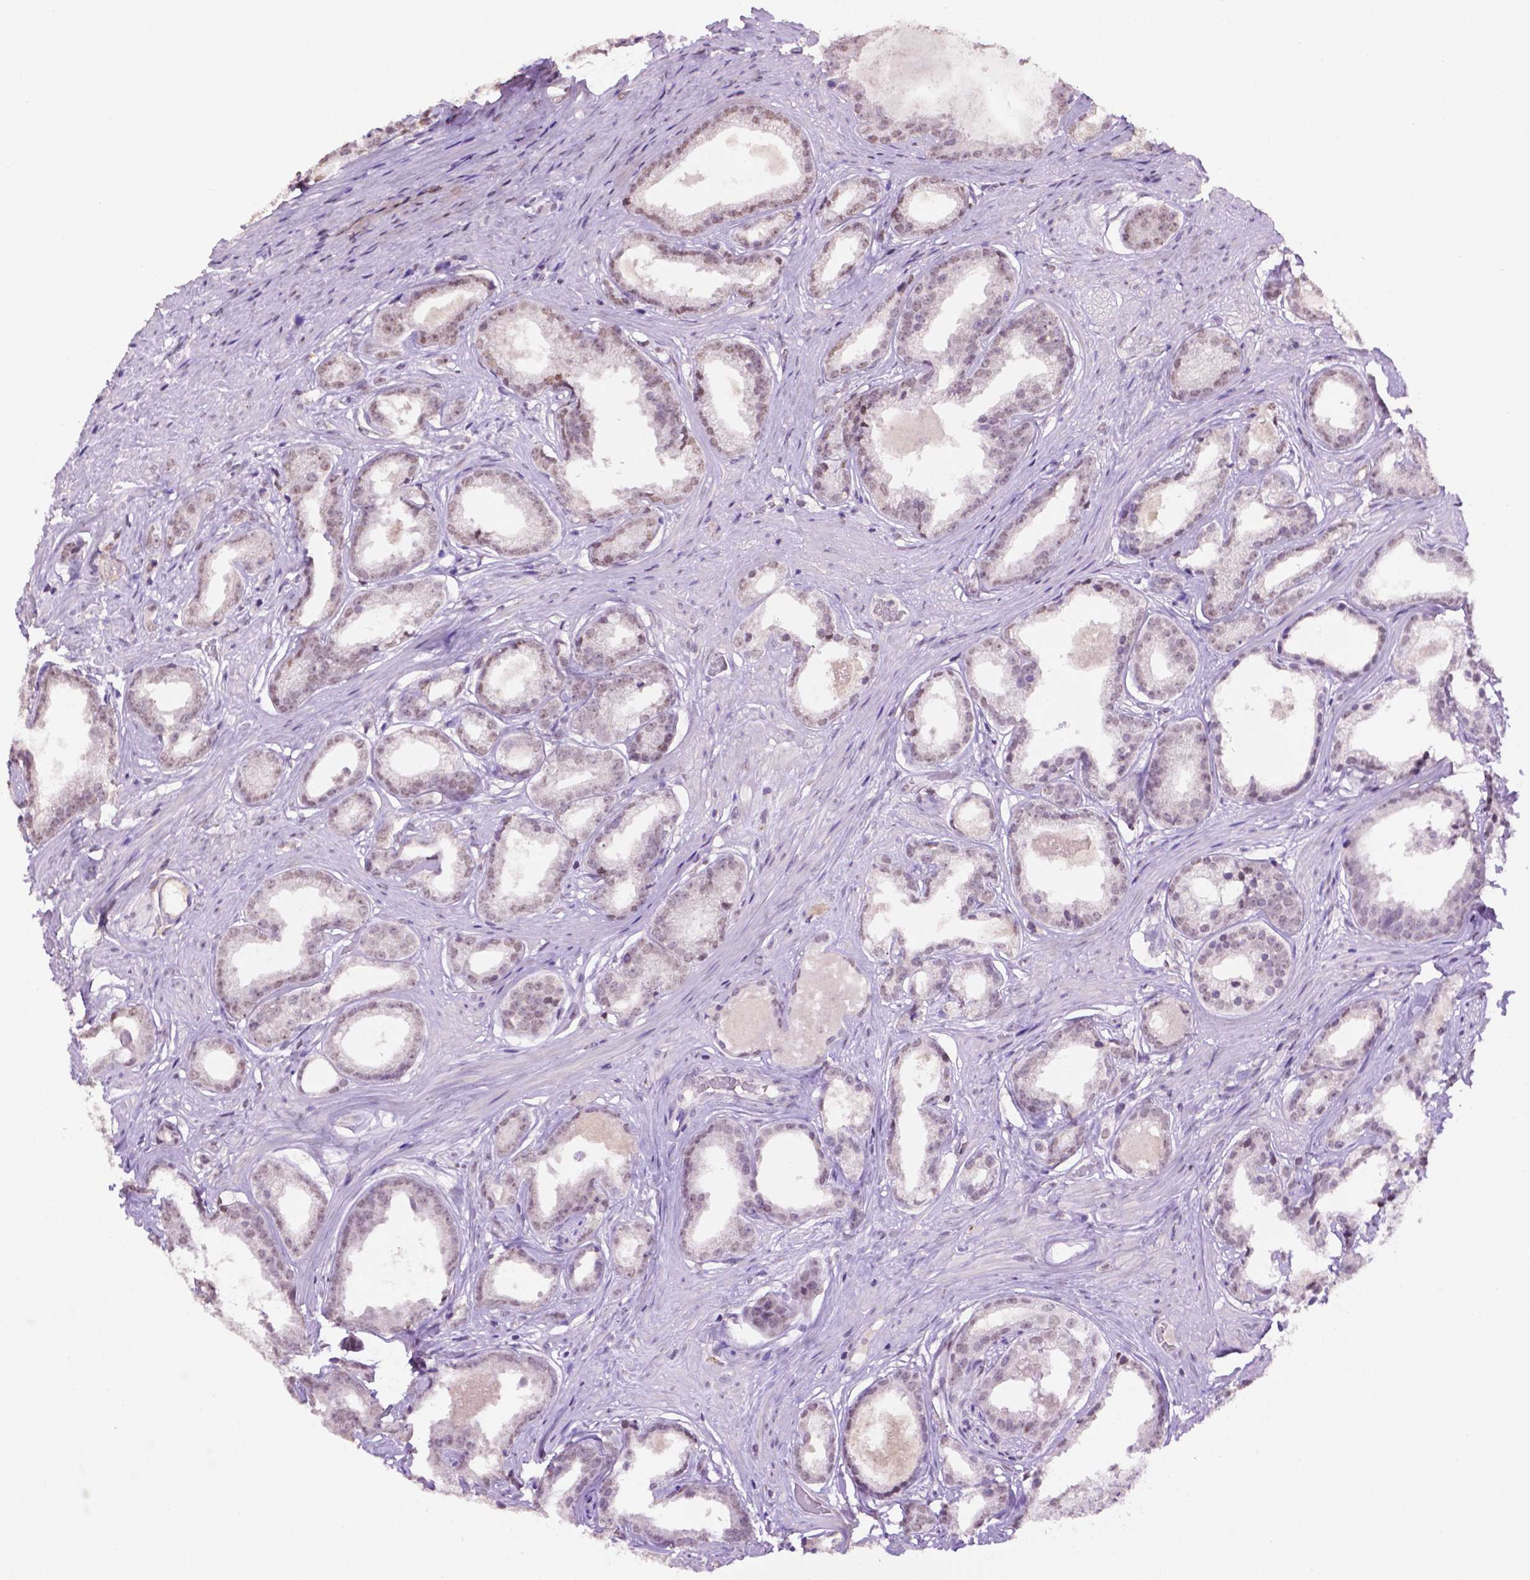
{"staining": {"intensity": "weak", "quantity": "25%-75%", "location": "nuclear"}, "tissue": "prostate cancer", "cell_type": "Tumor cells", "image_type": "cancer", "snomed": [{"axis": "morphology", "description": "Adenocarcinoma, Low grade"}, {"axis": "topography", "description": "Prostate"}], "caption": "This is a histology image of IHC staining of prostate cancer (adenocarcinoma (low-grade)), which shows weak expression in the nuclear of tumor cells.", "gene": "PTPN6", "patient": {"sex": "male", "age": 65}}